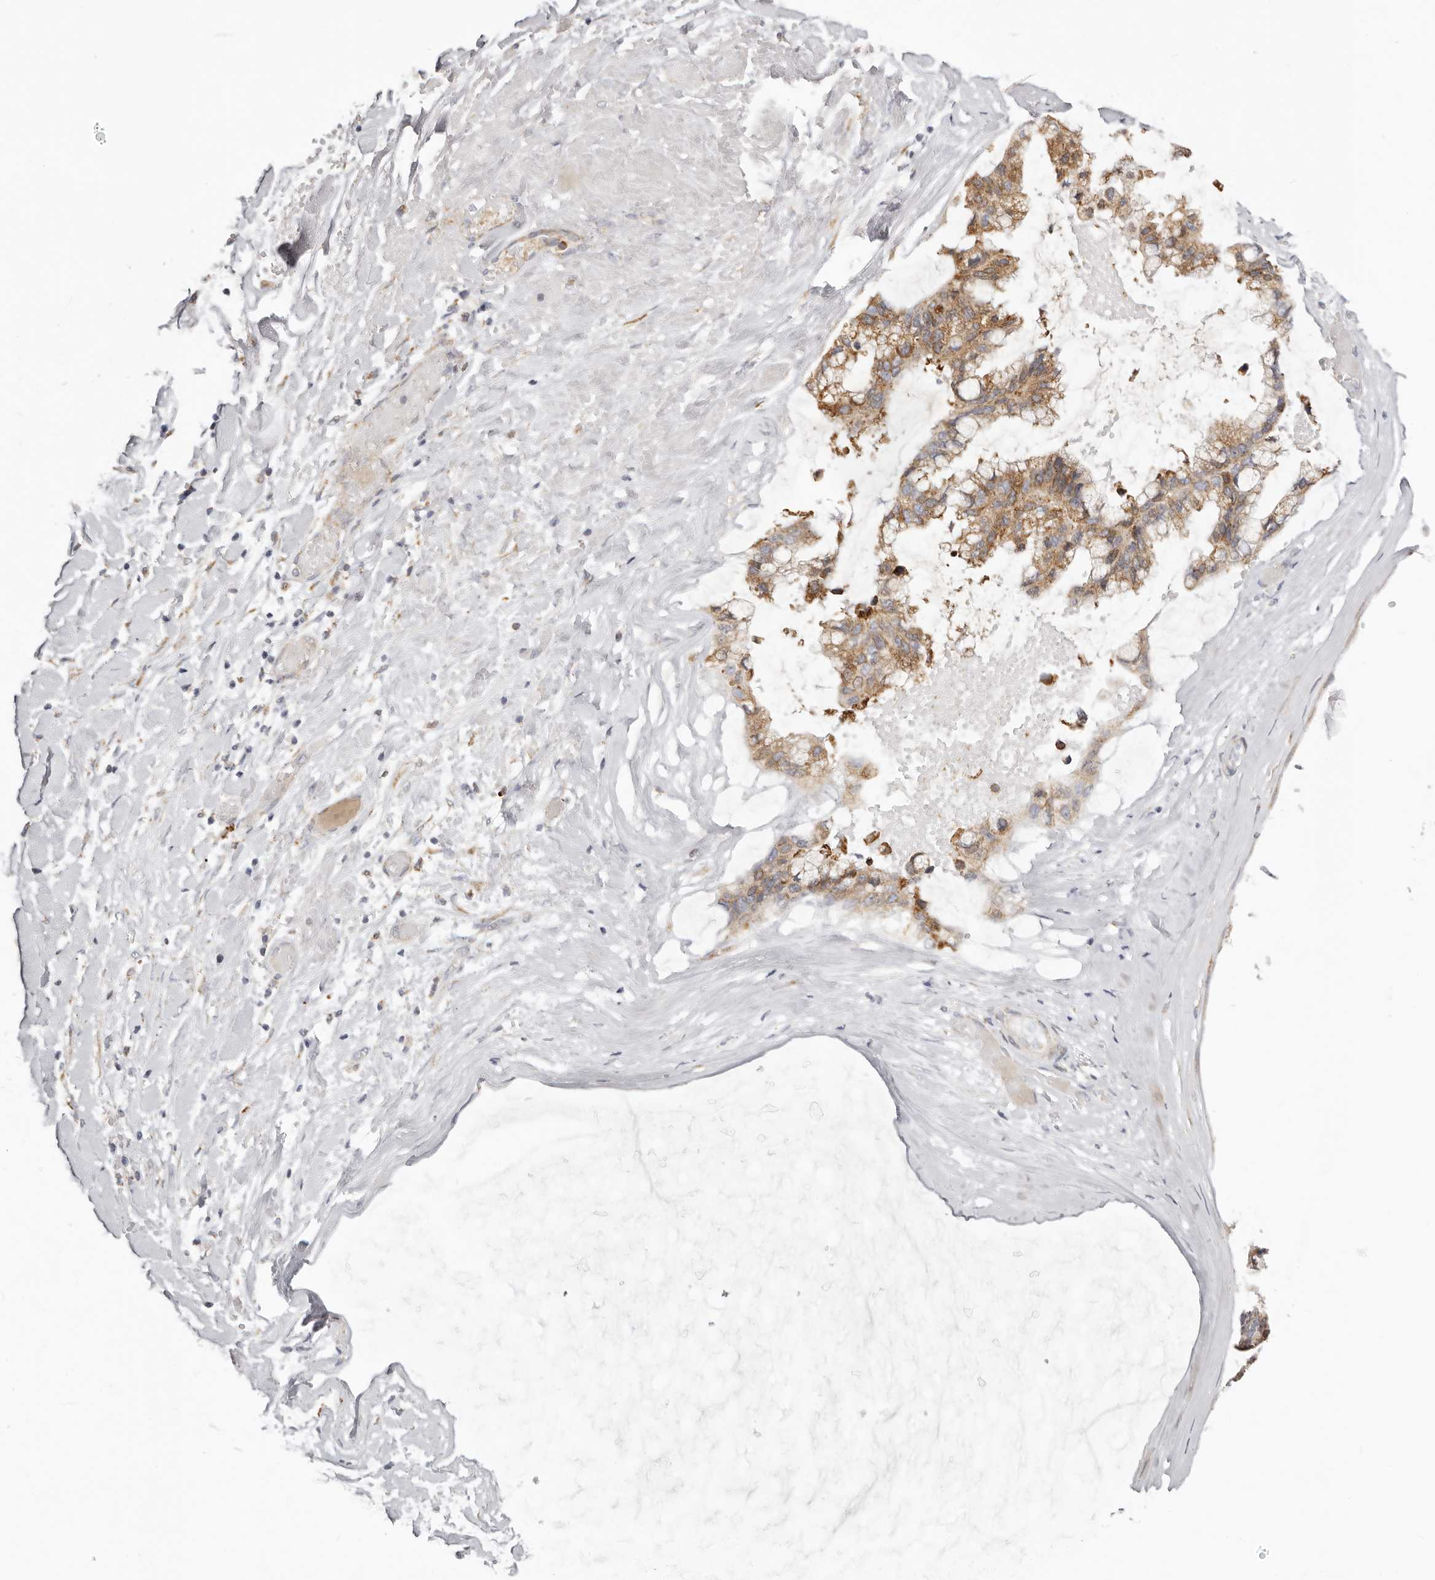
{"staining": {"intensity": "moderate", "quantity": ">75%", "location": "cytoplasmic/membranous"}, "tissue": "ovarian cancer", "cell_type": "Tumor cells", "image_type": "cancer", "snomed": [{"axis": "morphology", "description": "Cystadenocarcinoma, mucinous, NOS"}, {"axis": "topography", "description": "Ovary"}], "caption": "Immunohistochemistry (DAB (3,3'-diaminobenzidine)) staining of human ovarian cancer (mucinous cystadenocarcinoma) displays moderate cytoplasmic/membranous protein staining in about >75% of tumor cells.", "gene": "IL32", "patient": {"sex": "female", "age": 39}}